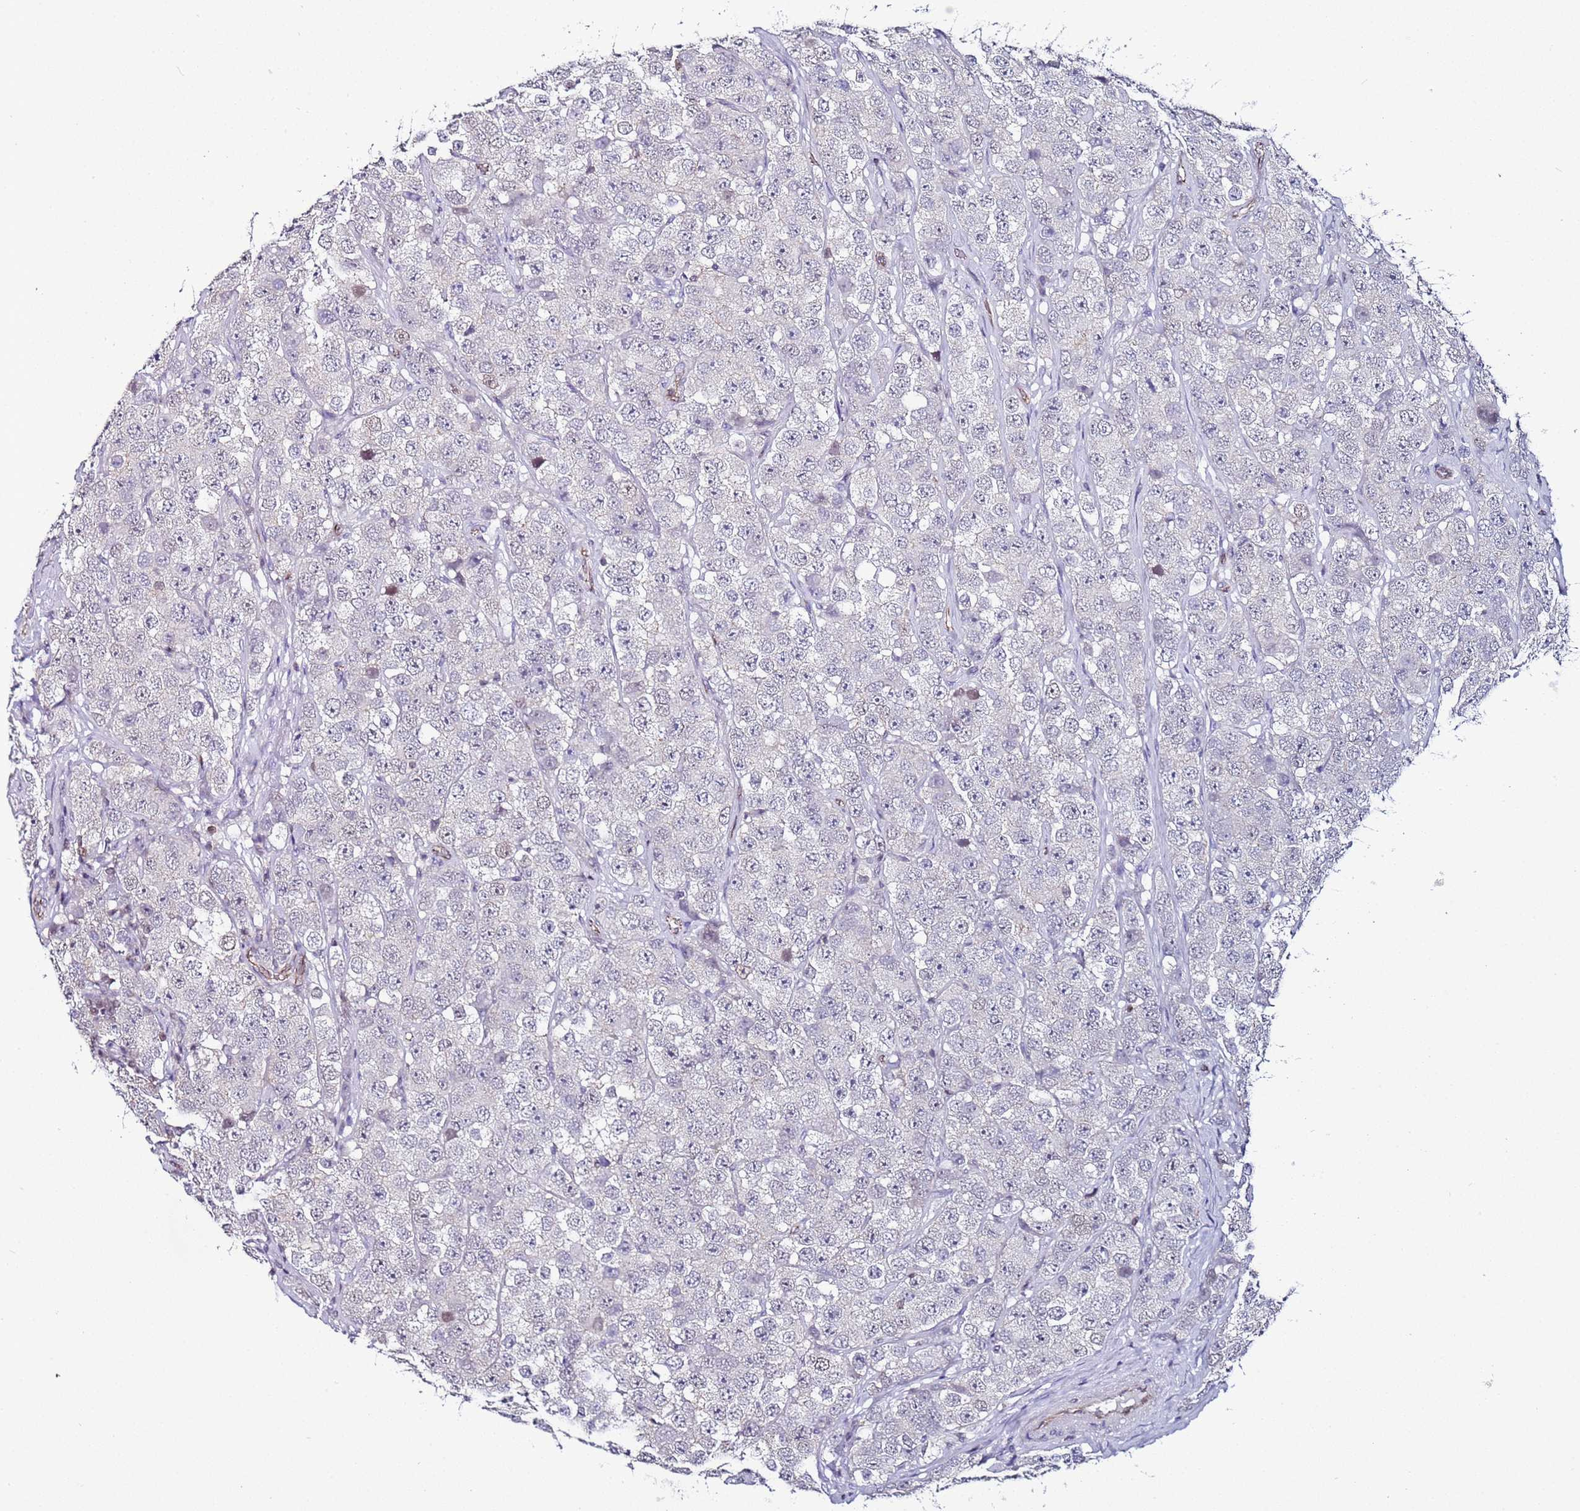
{"staining": {"intensity": "negative", "quantity": "none", "location": "none"}, "tissue": "testis cancer", "cell_type": "Tumor cells", "image_type": "cancer", "snomed": [{"axis": "morphology", "description": "Seminoma, NOS"}, {"axis": "topography", "description": "Testis"}], "caption": "Tumor cells show no significant protein expression in testis cancer.", "gene": "TENM3", "patient": {"sex": "male", "age": 28}}